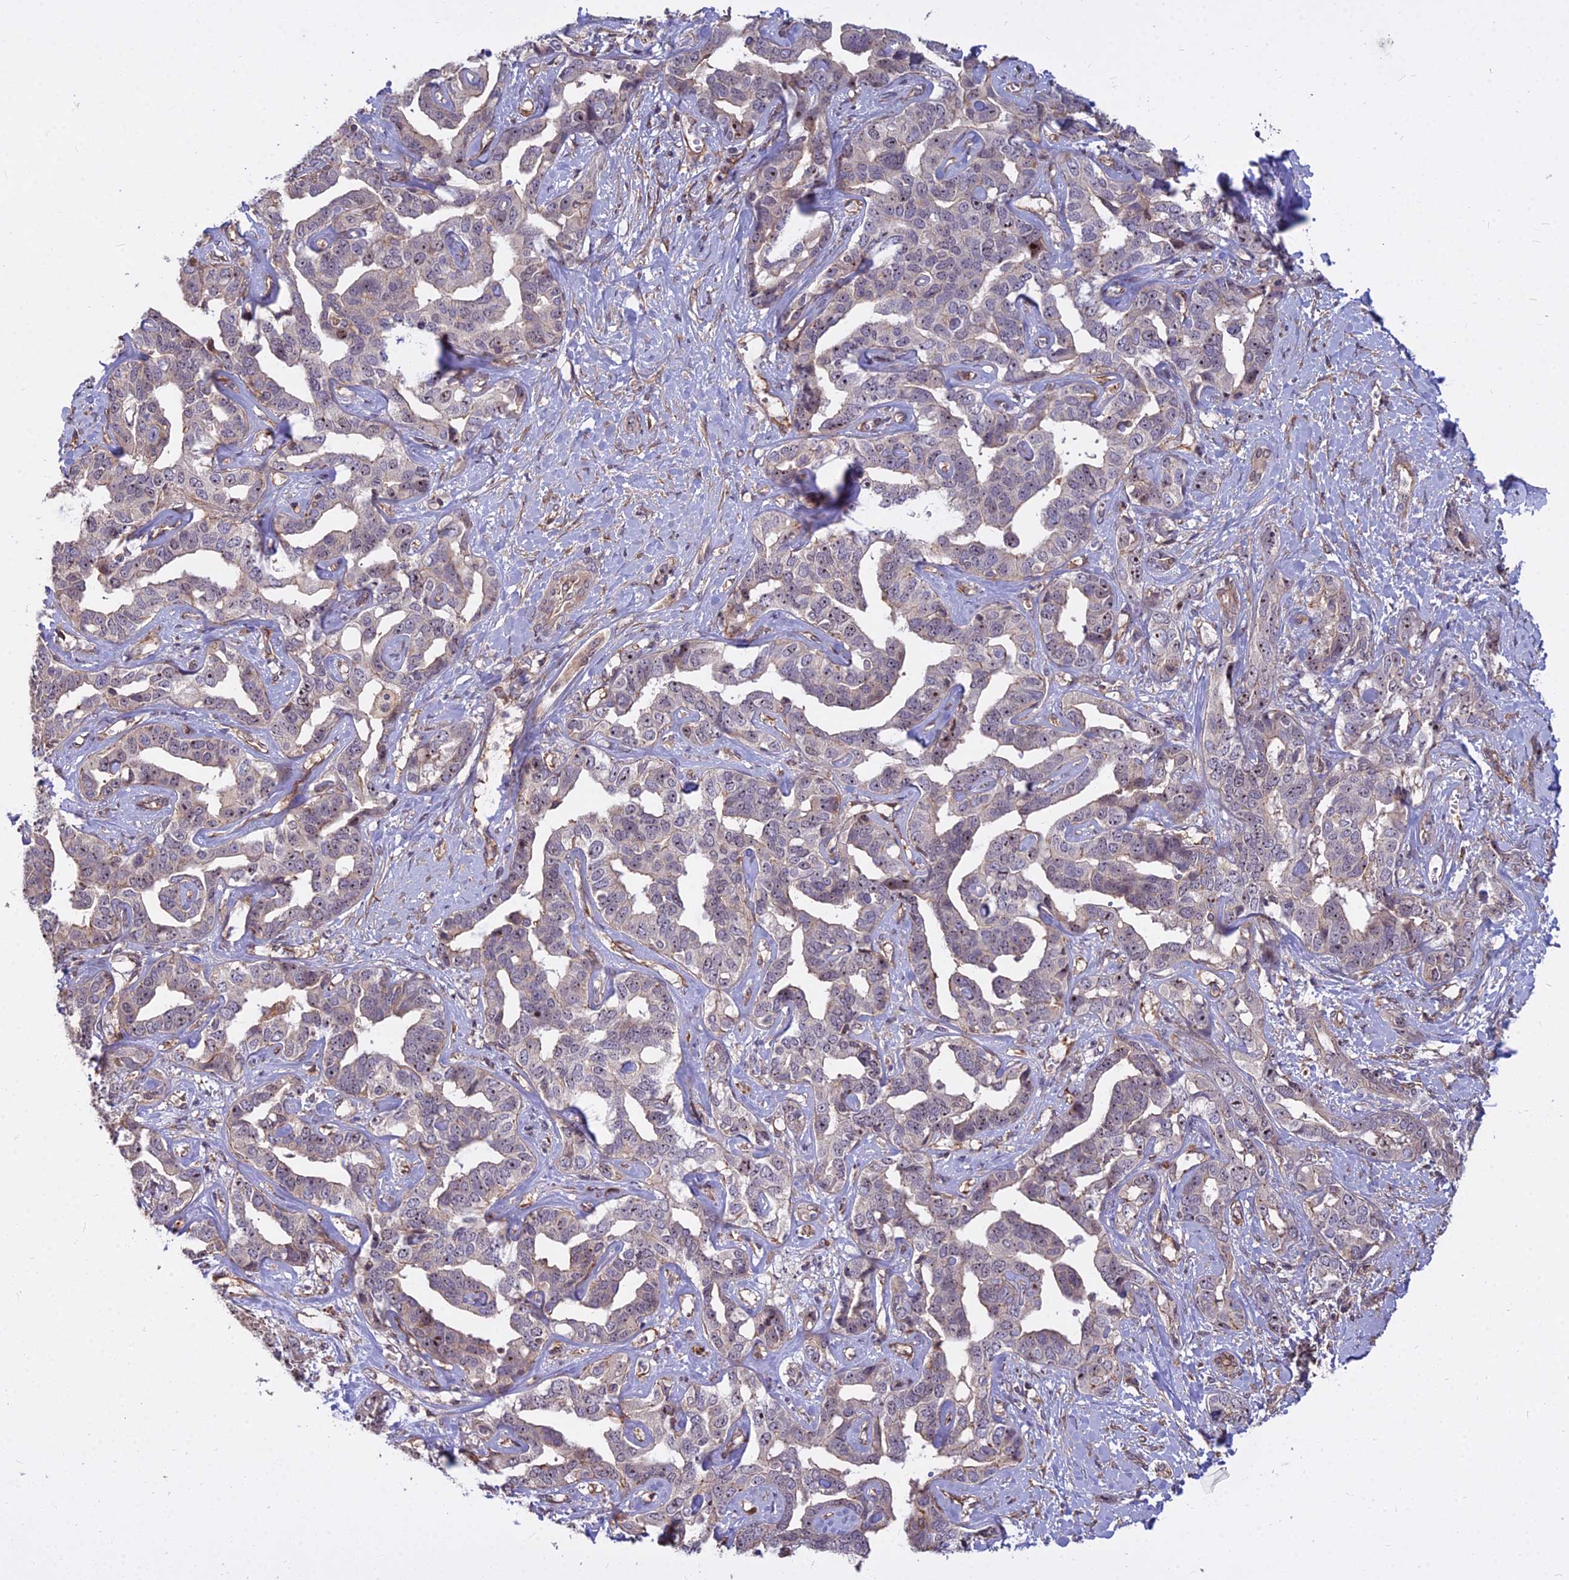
{"staining": {"intensity": "moderate", "quantity": "<25%", "location": "cytoplasmic/membranous,nuclear"}, "tissue": "liver cancer", "cell_type": "Tumor cells", "image_type": "cancer", "snomed": [{"axis": "morphology", "description": "Cholangiocarcinoma"}, {"axis": "topography", "description": "Liver"}], "caption": "This micrograph reveals immunohistochemistry (IHC) staining of human liver cancer (cholangiocarcinoma), with low moderate cytoplasmic/membranous and nuclear expression in approximately <25% of tumor cells.", "gene": "TCEA3", "patient": {"sex": "male", "age": 59}}